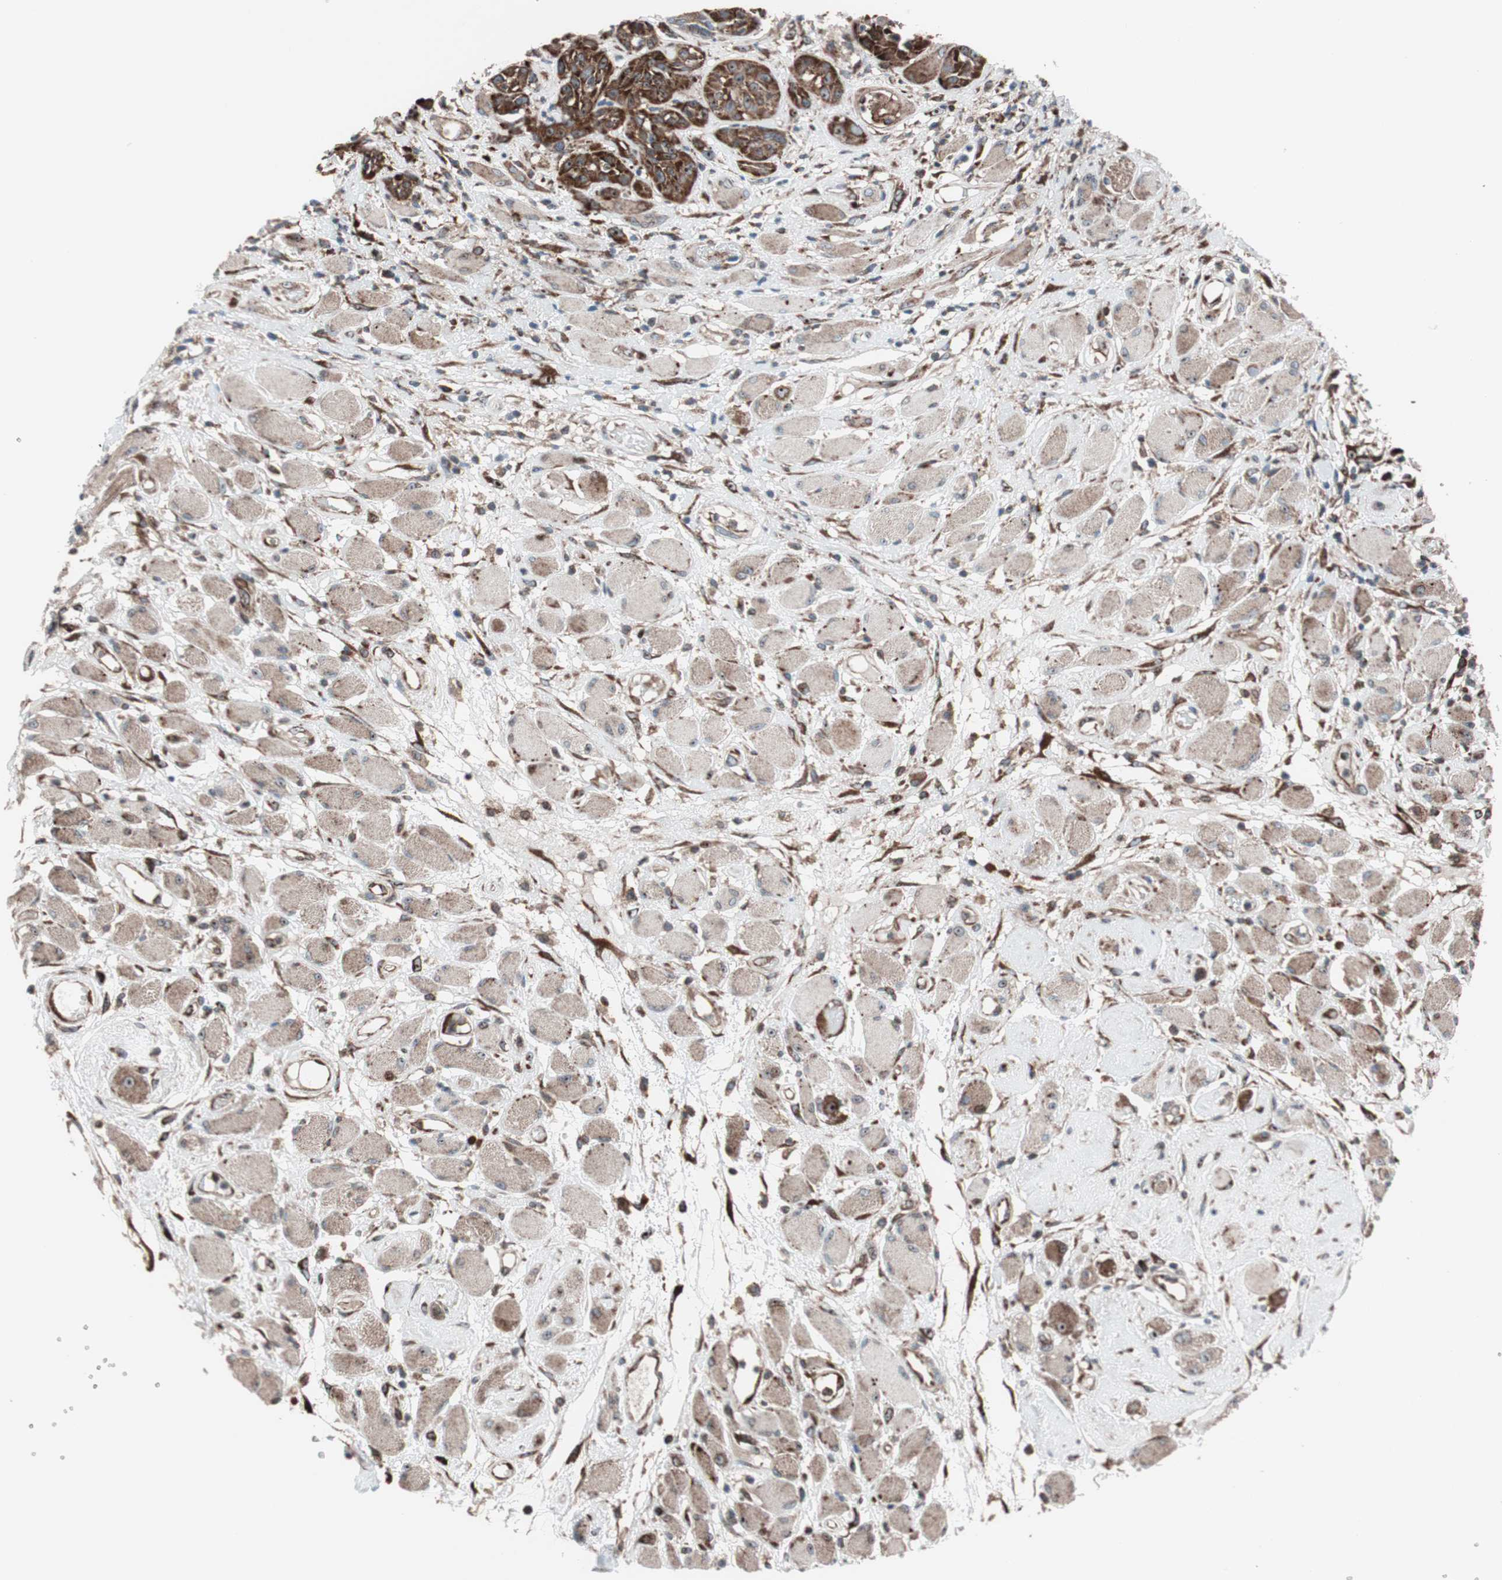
{"staining": {"intensity": "strong", "quantity": ">75%", "location": "cytoplasmic/membranous"}, "tissue": "head and neck cancer", "cell_type": "Tumor cells", "image_type": "cancer", "snomed": [{"axis": "morphology", "description": "Squamous cell carcinoma, NOS"}, {"axis": "topography", "description": "Head-Neck"}], "caption": "Squamous cell carcinoma (head and neck) tissue shows strong cytoplasmic/membranous staining in about >75% of tumor cells, visualized by immunohistochemistry. (Stains: DAB in brown, nuclei in blue, Microscopy: brightfield microscopy at high magnification).", "gene": "CCL14", "patient": {"sex": "male", "age": 62}}